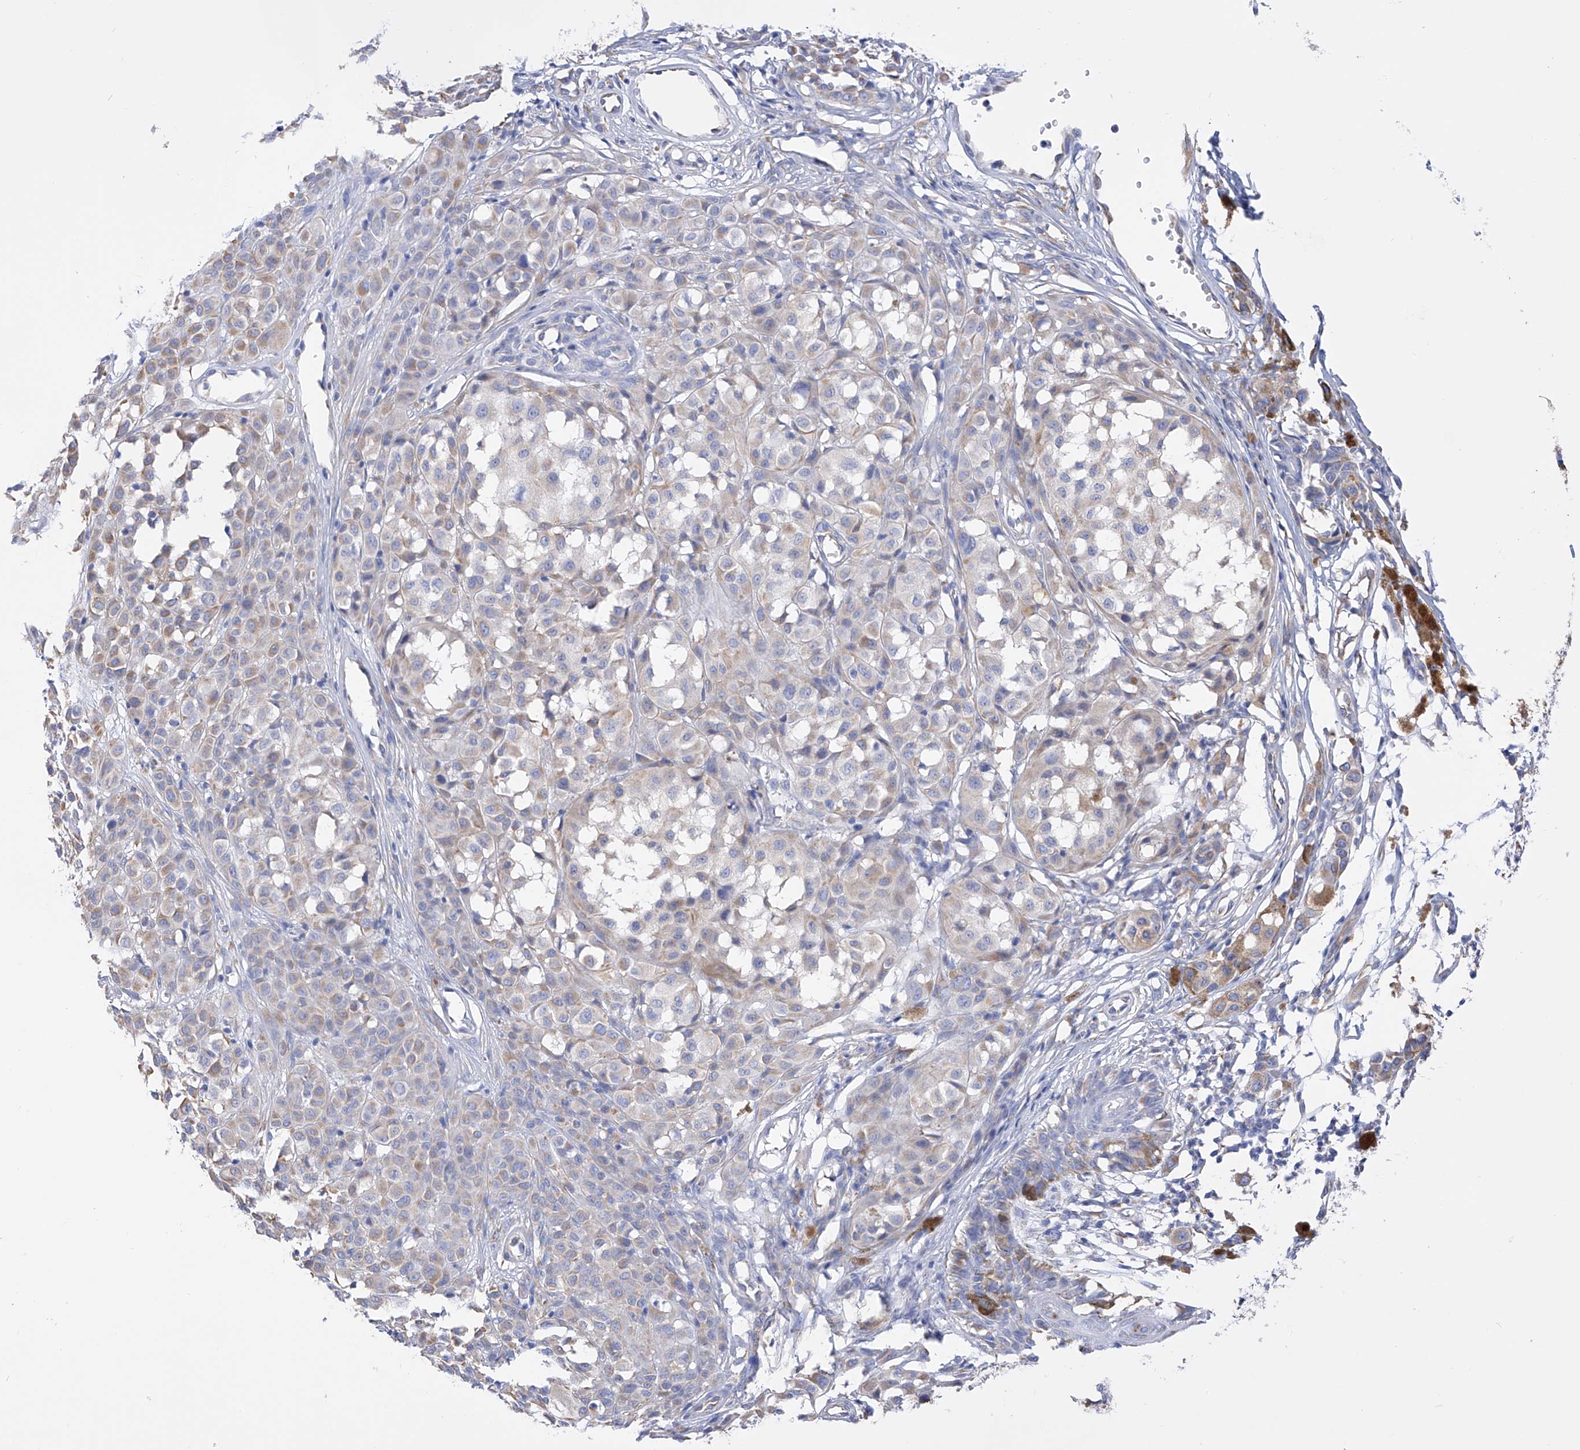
{"staining": {"intensity": "weak", "quantity": "25%-75%", "location": "cytoplasmic/membranous"}, "tissue": "melanoma", "cell_type": "Tumor cells", "image_type": "cancer", "snomed": [{"axis": "morphology", "description": "Malignant melanoma, NOS"}, {"axis": "topography", "description": "Skin of leg"}], "caption": "Immunohistochemistry (DAB (3,3'-diaminobenzidine)) staining of malignant melanoma demonstrates weak cytoplasmic/membranous protein expression in about 25%-75% of tumor cells.", "gene": "FLG", "patient": {"sex": "female", "age": 72}}